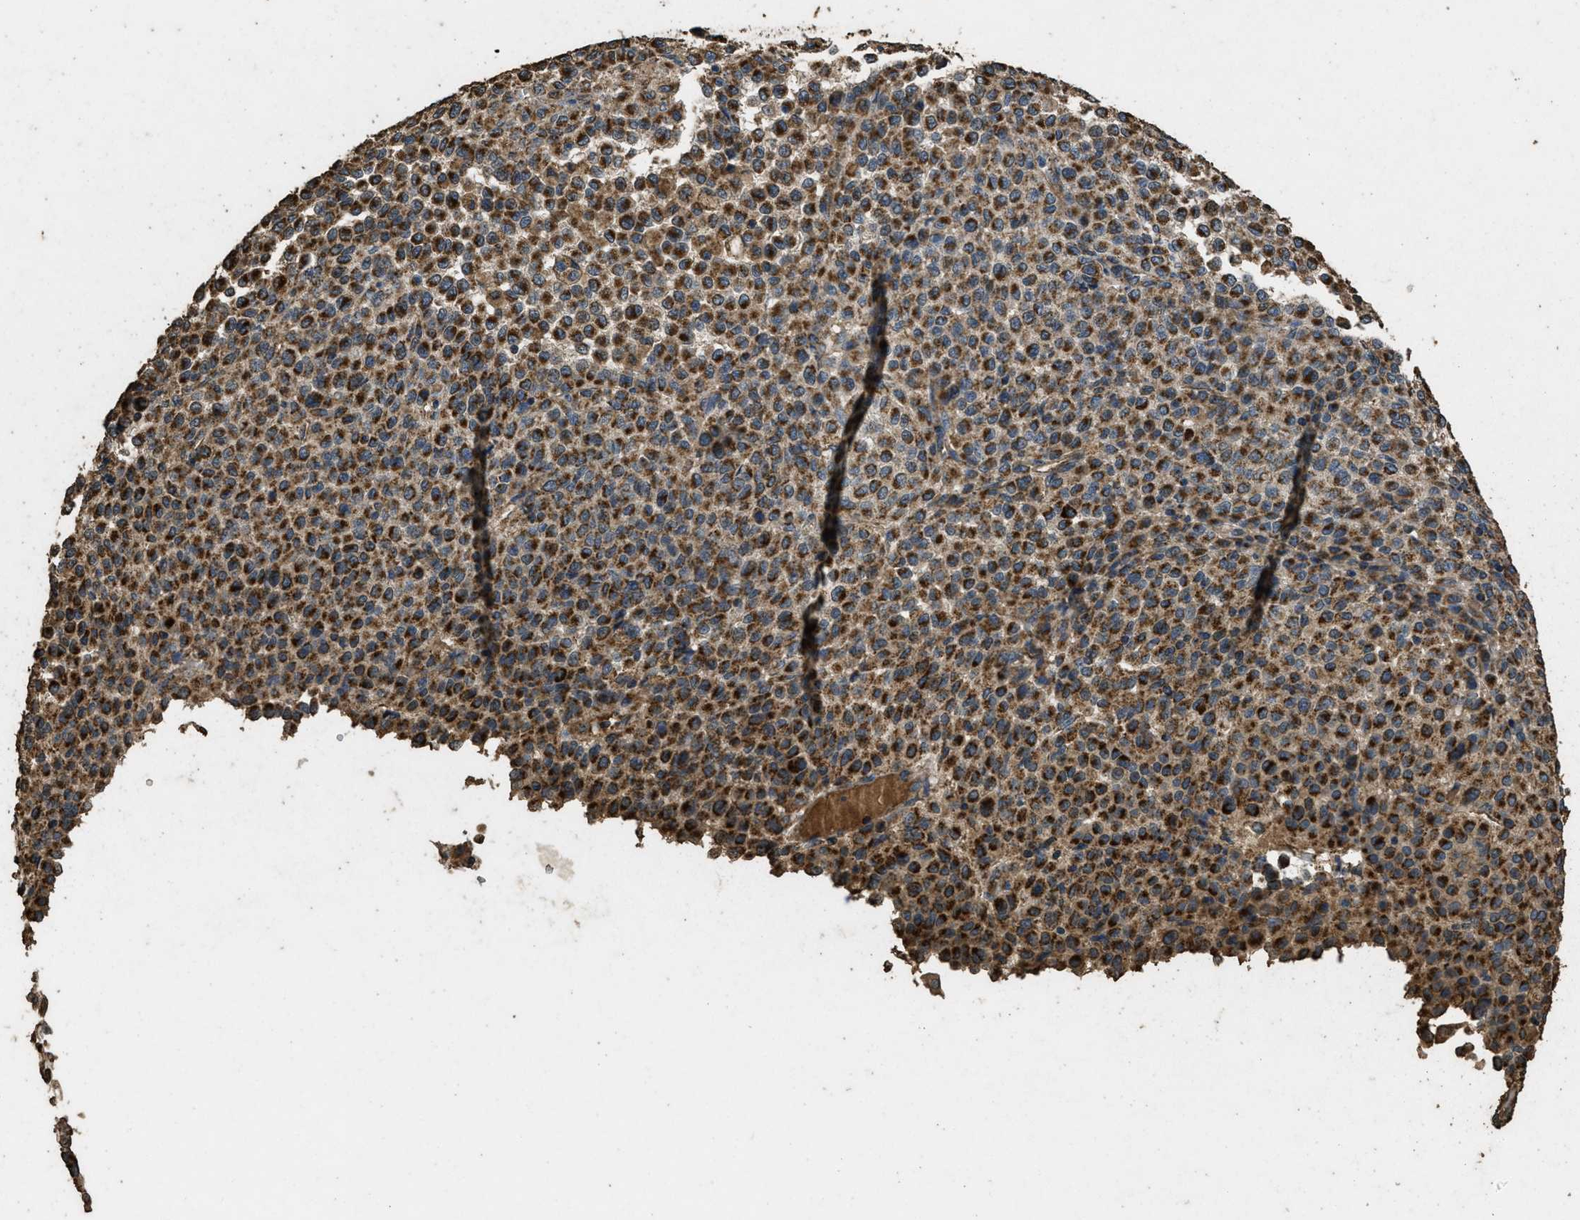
{"staining": {"intensity": "strong", "quantity": ">75%", "location": "cytoplasmic/membranous"}, "tissue": "melanoma", "cell_type": "Tumor cells", "image_type": "cancer", "snomed": [{"axis": "morphology", "description": "Malignant melanoma, Metastatic site"}, {"axis": "topography", "description": "Pancreas"}], "caption": "Immunohistochemical staining of melanoma displays high levels of strong cytoplasmic/membranous expression in about >75% of tumor cells.", "gene": "CYRIA", "patient": {"sex": "female", "age": 30}}